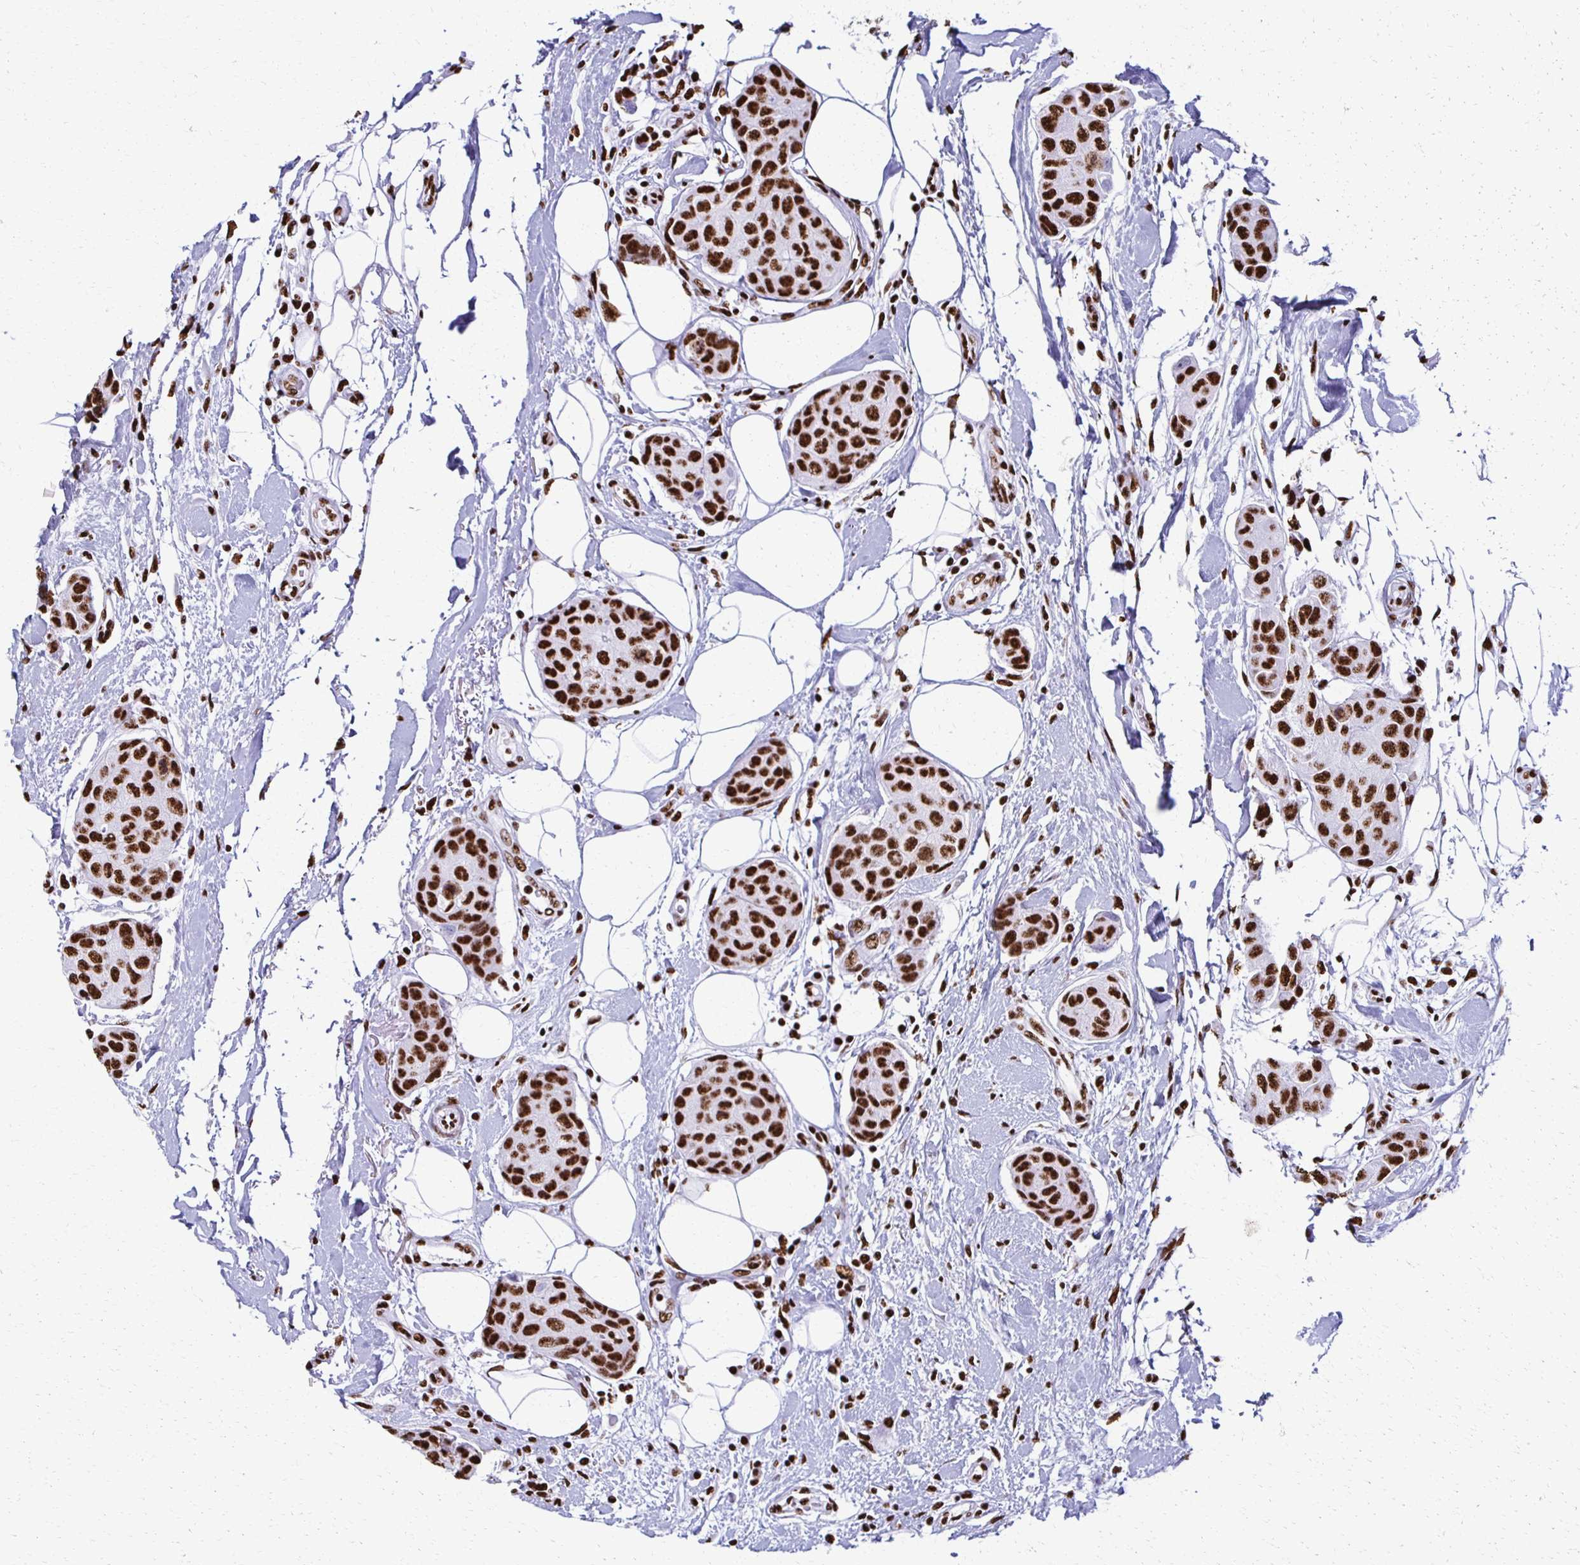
{"staining": {"intensity": "strong", "quantity": ">75%", "location": "nuclear"}, "tissue": "breast cancer", "cell_type": "Tumor cells", "image_type": "cancer", "snomed": [{"axis": "morphology", "description": "Duct carcinoma"}, {"axis": "topography", "description": "Breast"}, {"axis": "topography", "description": "Lymph node"}], "caption": "An image of human infiltrating ductal carcinoma (breast) stained for a protein demonstrates strong nuclear brown staining in tumor cells.", "gene": "NONO", "patient": {"sex": "female", "age": 80}}